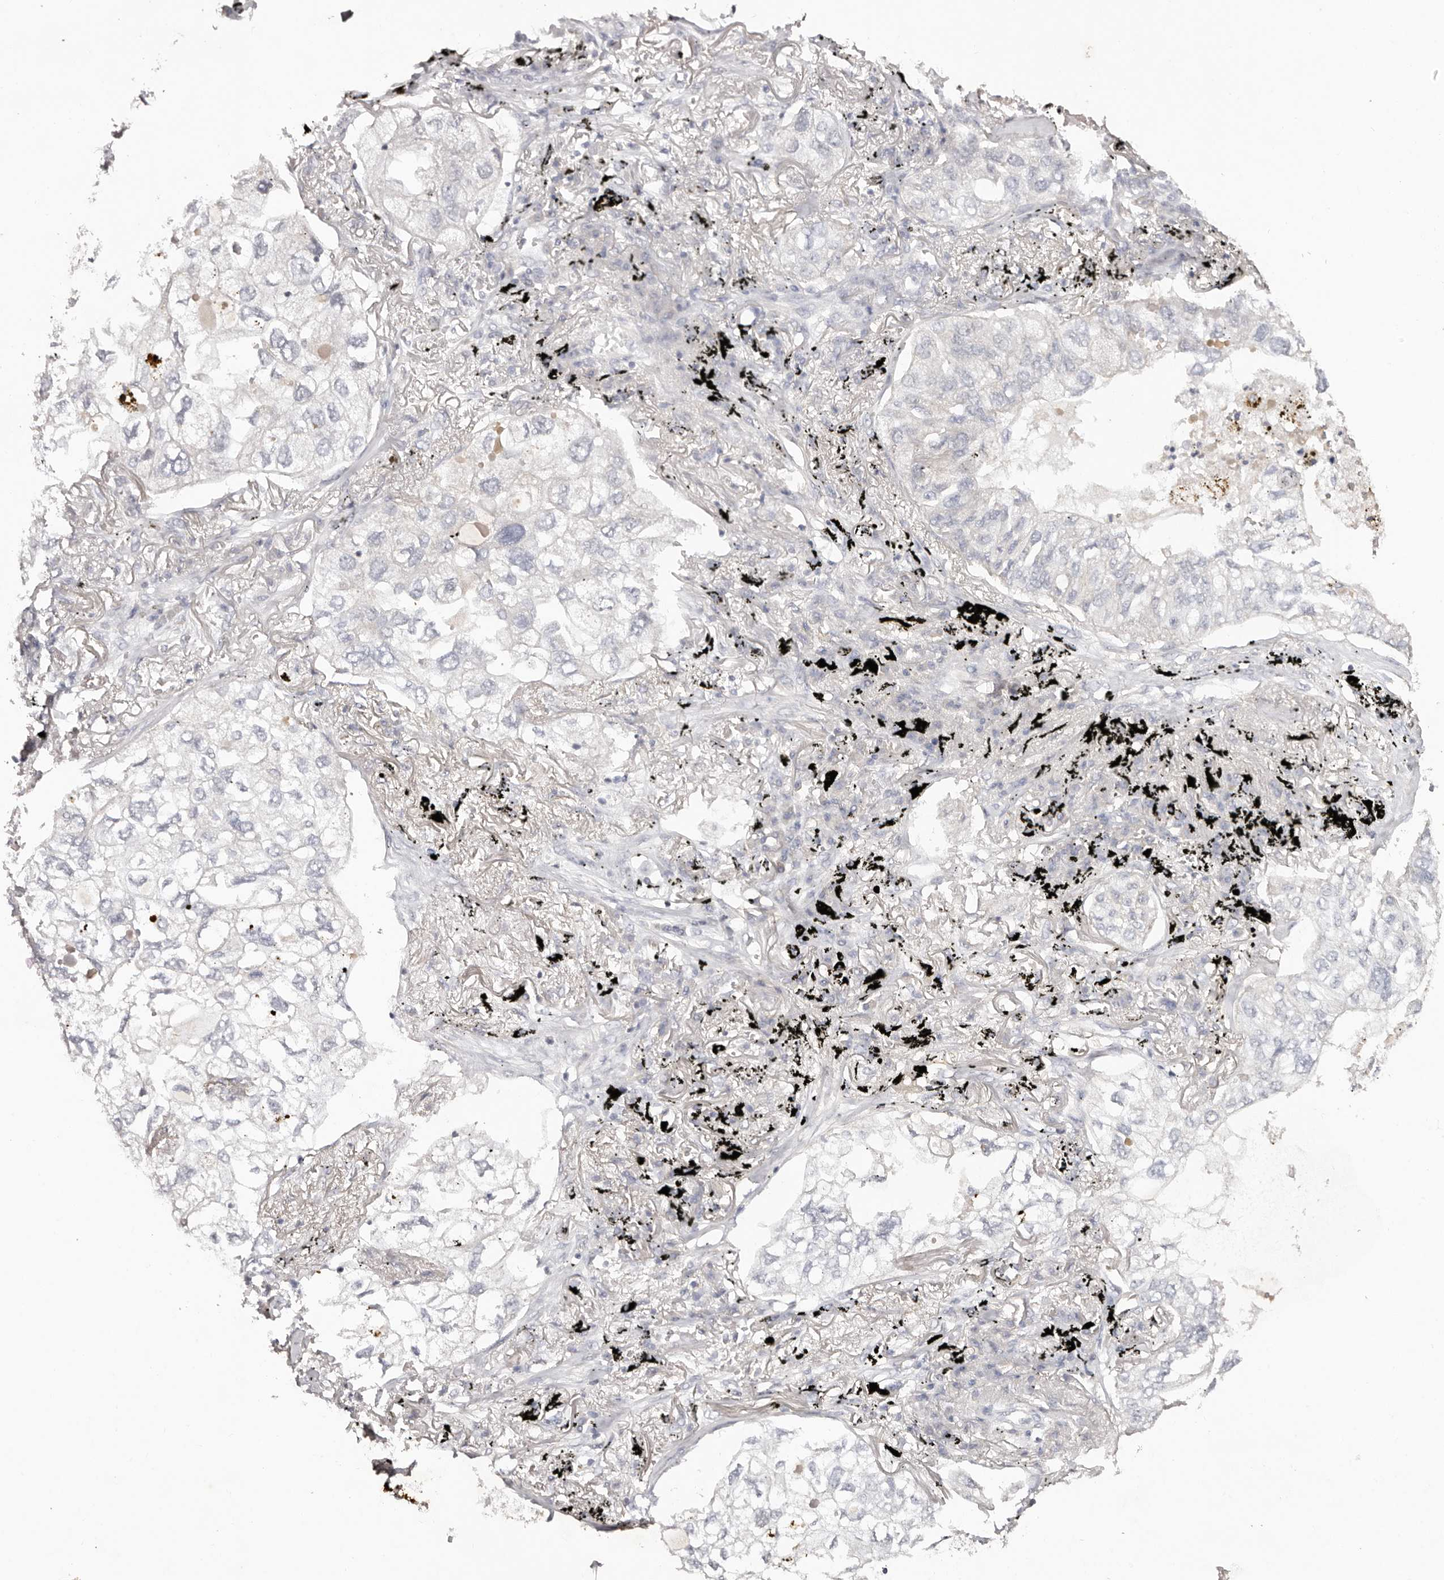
{"staining": {"intensity": "negative", "quantity": "none", "location": "none"}, "tissue": "lung cancer", "cell_type": "Tumor cells", "image_type": "cancer", "snomed": [{"axis": "morphology", "description": "Adenocarcinoma, NOS"}, {"axis": "topography", "description": "Lung"}], "caption": "Lung adenocarcinoma was stained to show a protein in brown. There is no significant staining in tumor cells.", "gene": "SCUBE2", "patient": {"sex": "male", "age": 65}}